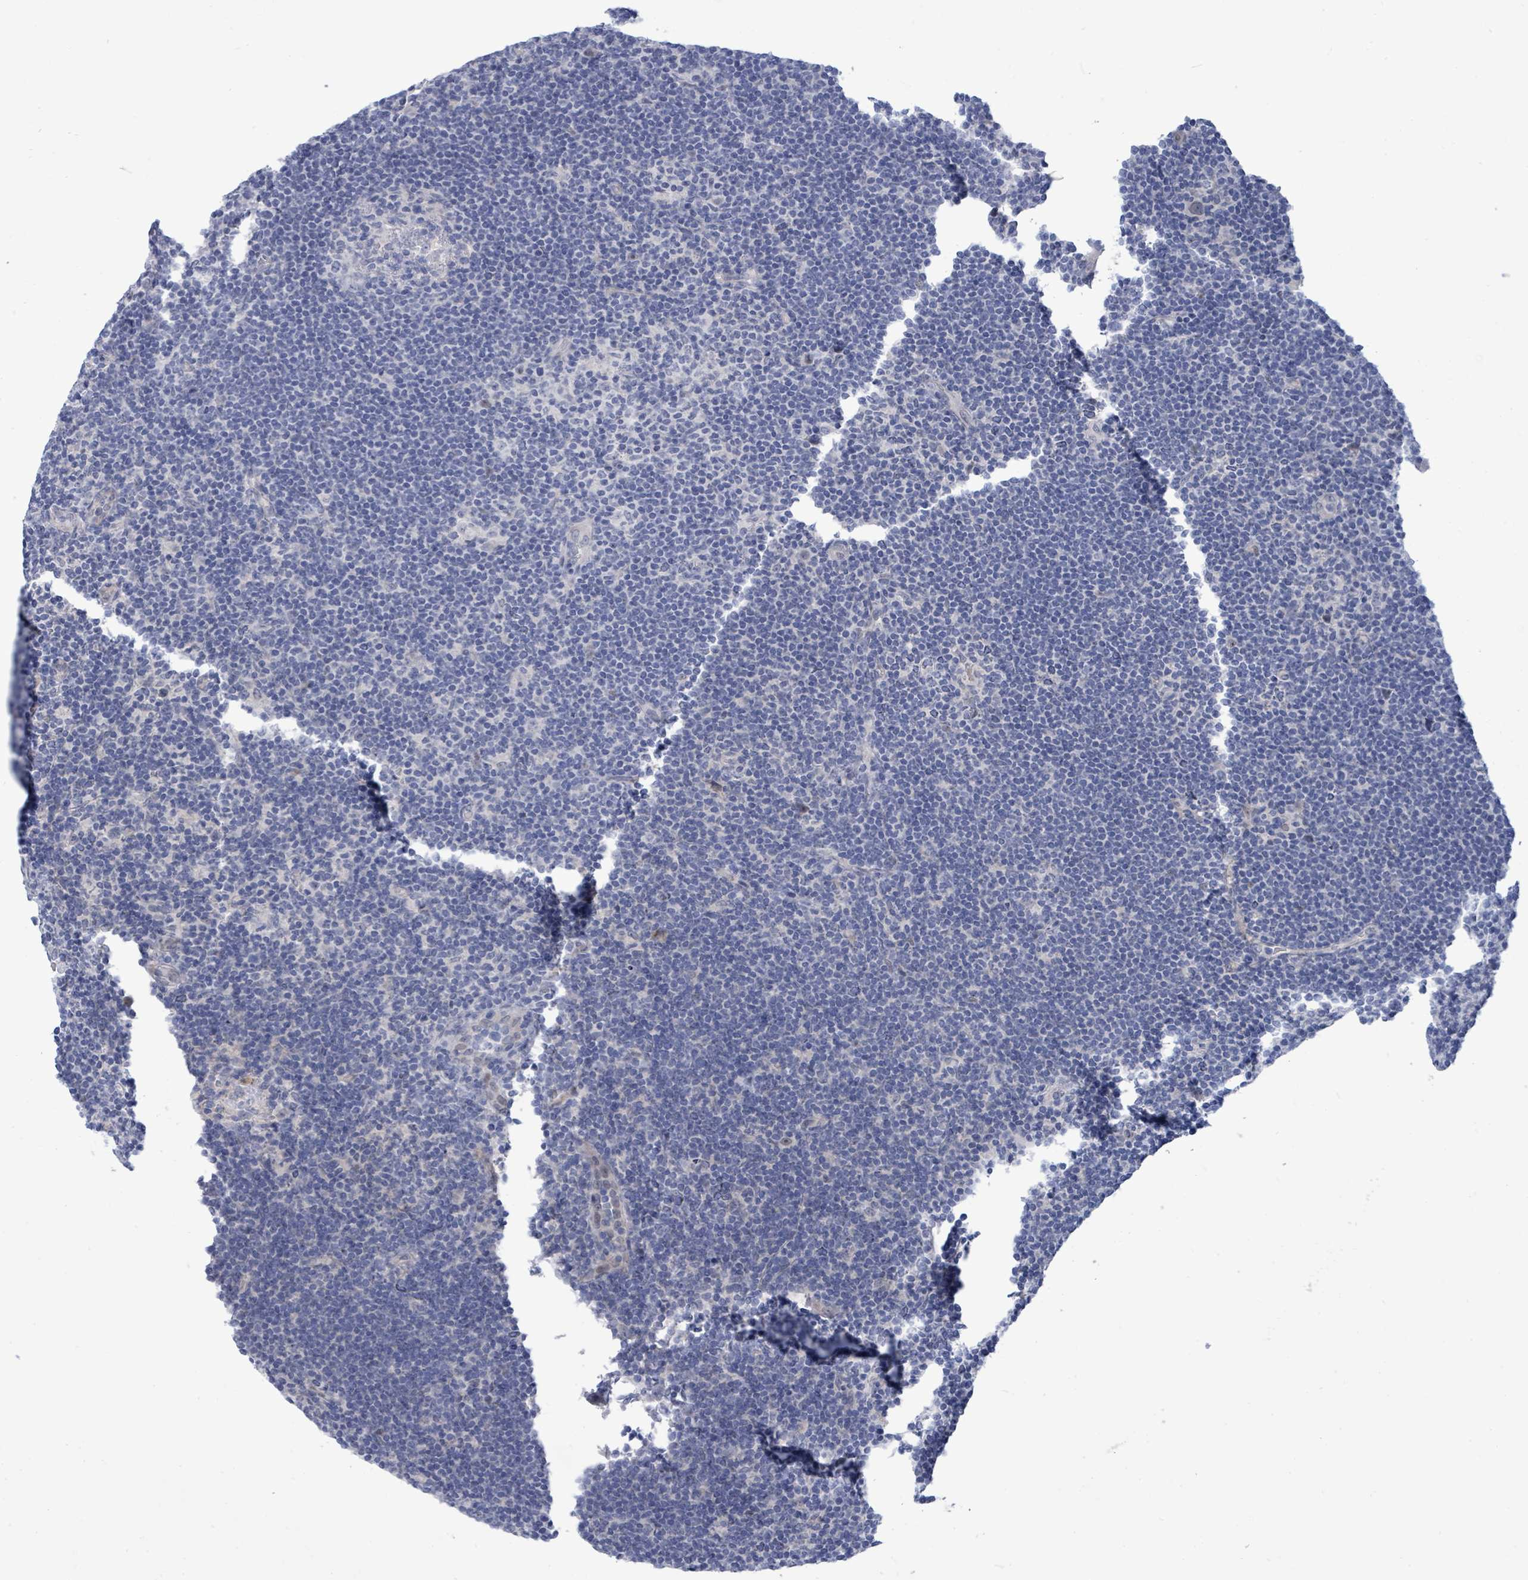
{"staining": {"intensity": "negative", "quantity": "none", "location": "none"}, "tissue": "lymphoma", "cell_type": "Tumor cells", "image_type": "cancer", "snomed": [{"axis": "morphology", "description": "Hodgkin's disease, NOS"}, {"axis": "topography", "description": "Lymph node"}], "caption": "A high-resolution micrograph shows IHC staining of lymphoma, which demonstrates no significant positivity in tumor cells.", "gene": "CT45A5", "patient": {"sex": "female", "age": 57}}